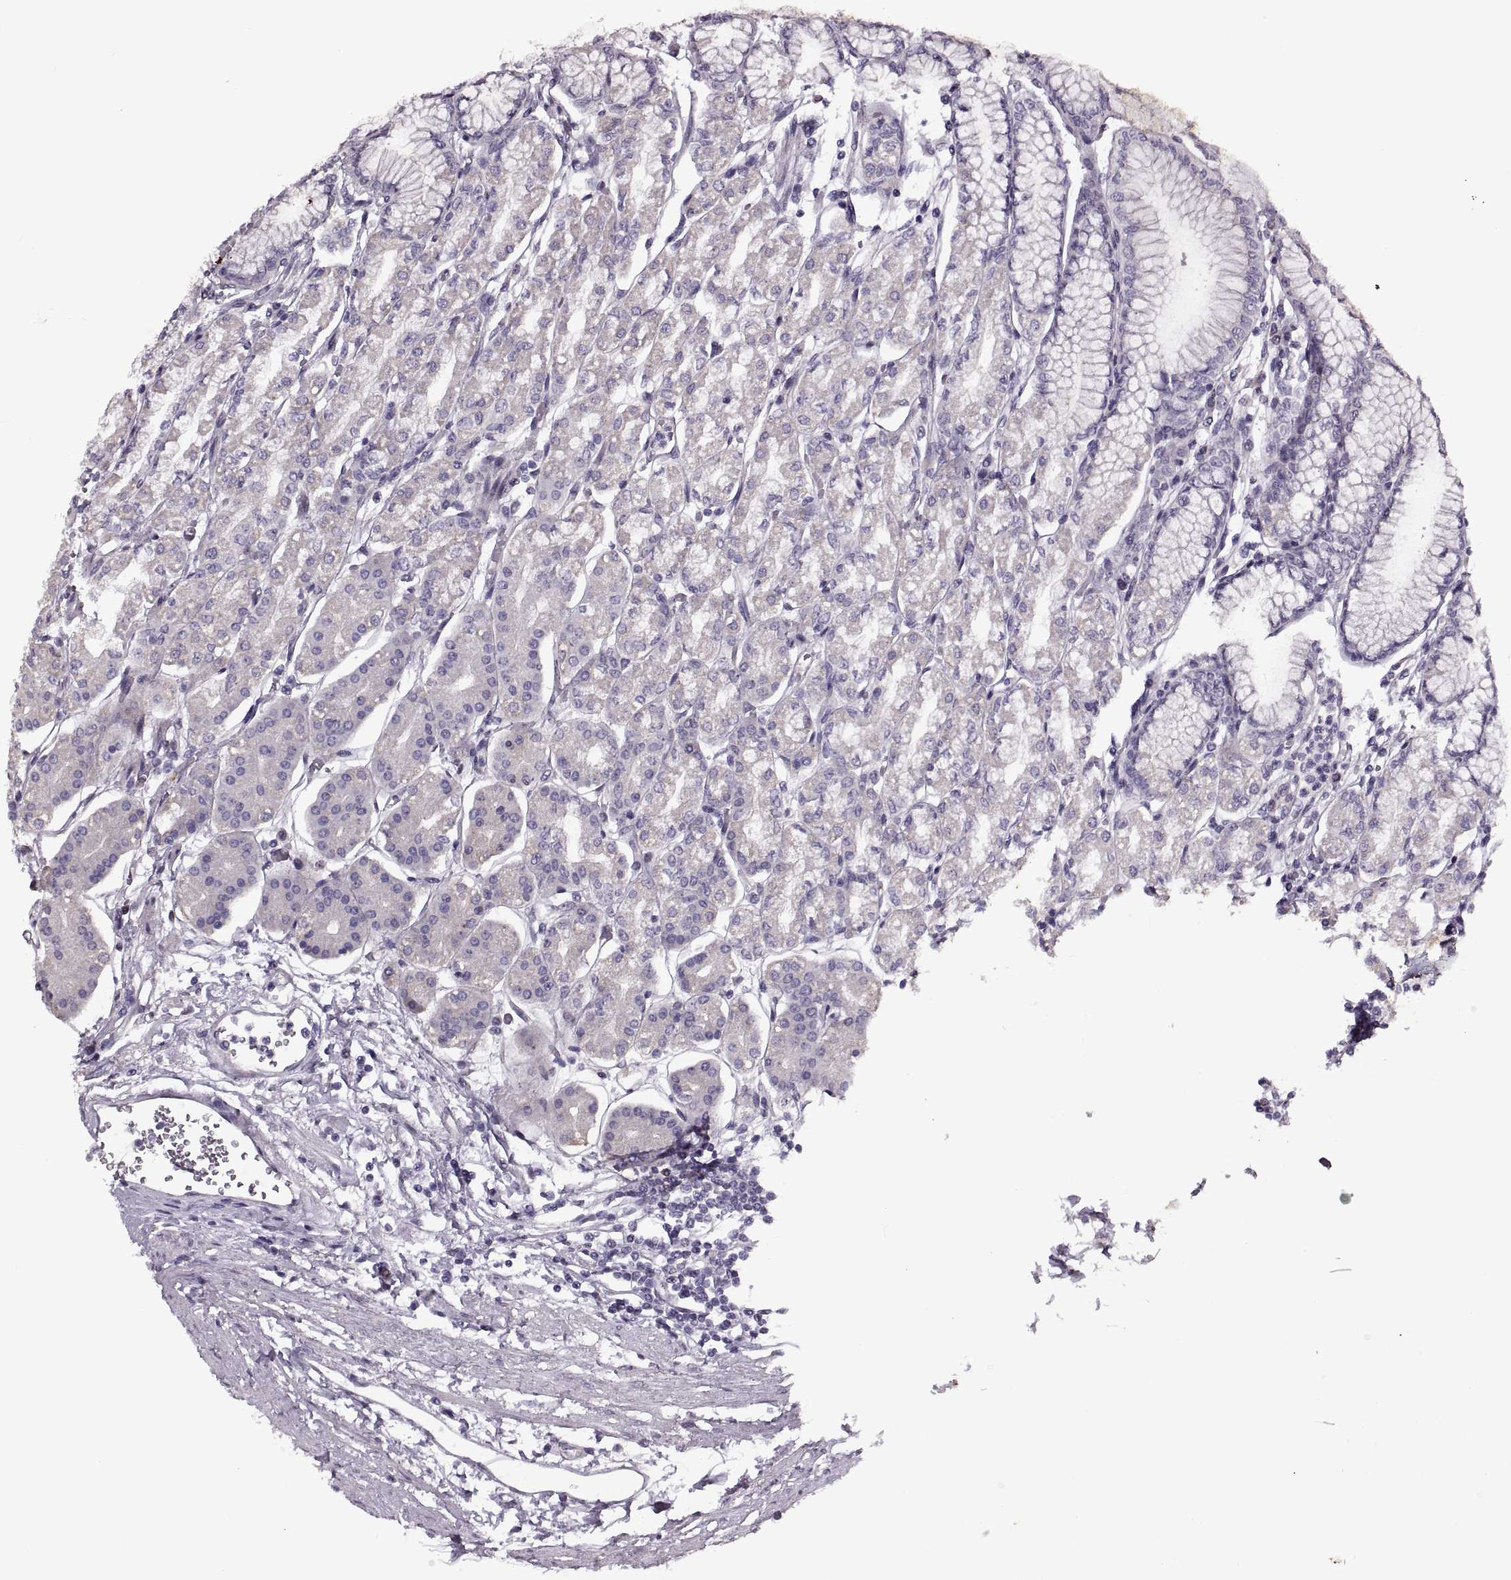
{"staining": {"intensity": "negative", "quantity": "none", "location": "none"}, "tissue": "stomach", "cell_type": "Glandular cells", "image_type": "normal", "snomed": [{"axis": "morphology", "description": "Normal tissue, NOS"}, {"axis": "topography", "description": "Skeletal muscle"}, {"axis": "topography", "description": "Stomach"}], "caption": "Stomach stained for a protein using immunohistochemistry reveals no positivity glandular cells.", "gene": "PRSS37", "patient": {"sex": "female", "age": 57}}